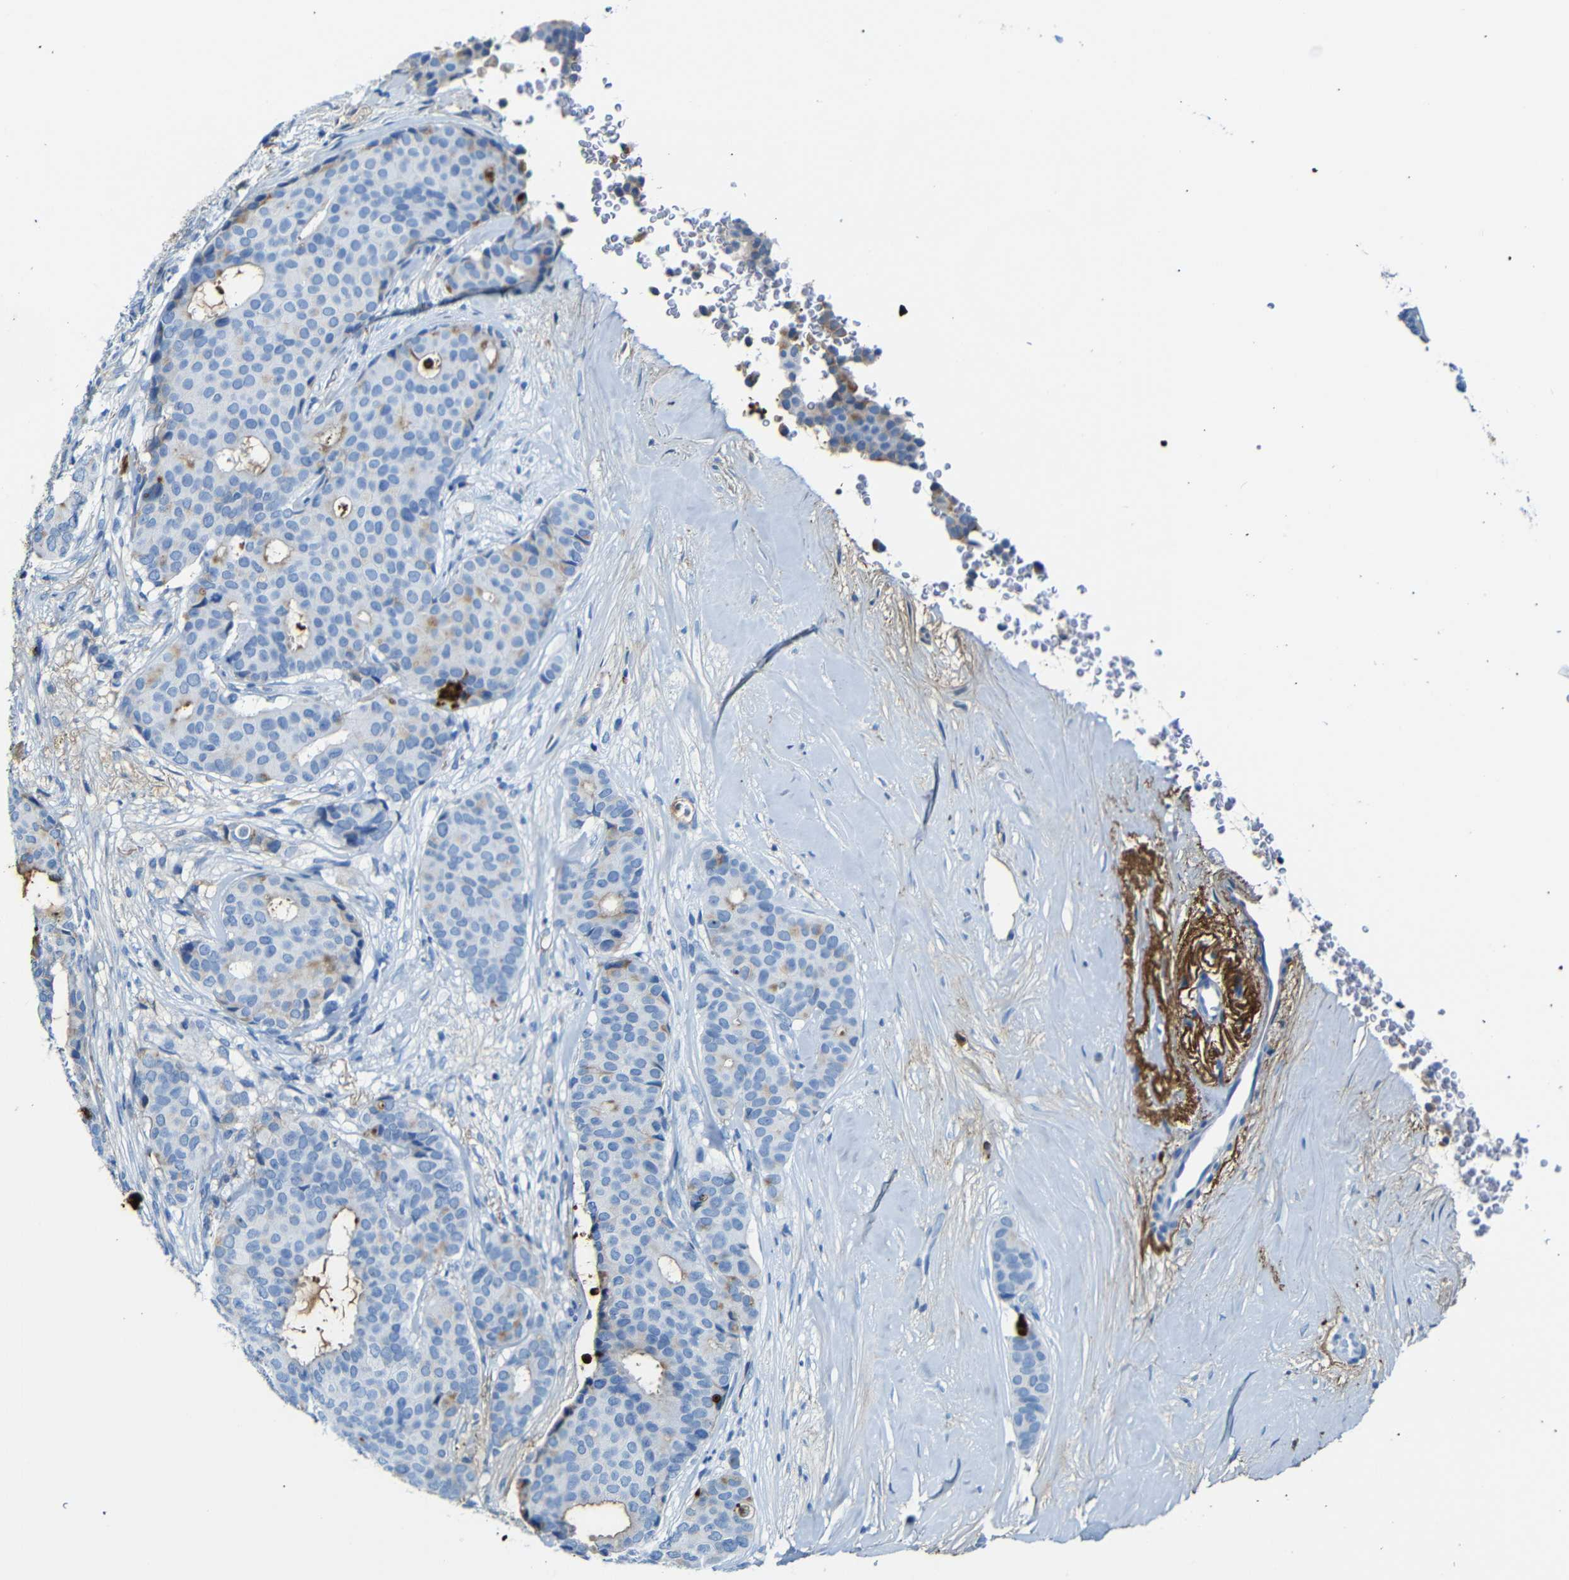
{"staining": {"intensity": "moderate", "quantity": "<25%", "location": "cytoplasmic/membranous"}, "tissue": "breast cancer", "cell_type": "Tumor cells", "image_type": "cancer", "snomed": [{"axis": "morphology", "description": "Duct carcinoma"}, {"axis": "topography", "description": "Breast"}], "caption": "DAB immunohistochemical staining of breast cancer shows moderate cytoplasmic/membranous protein expression in about <25% of tumor cells.", "gene": "SERPINA1", "patient": {"sex": "female", "age": 75}}